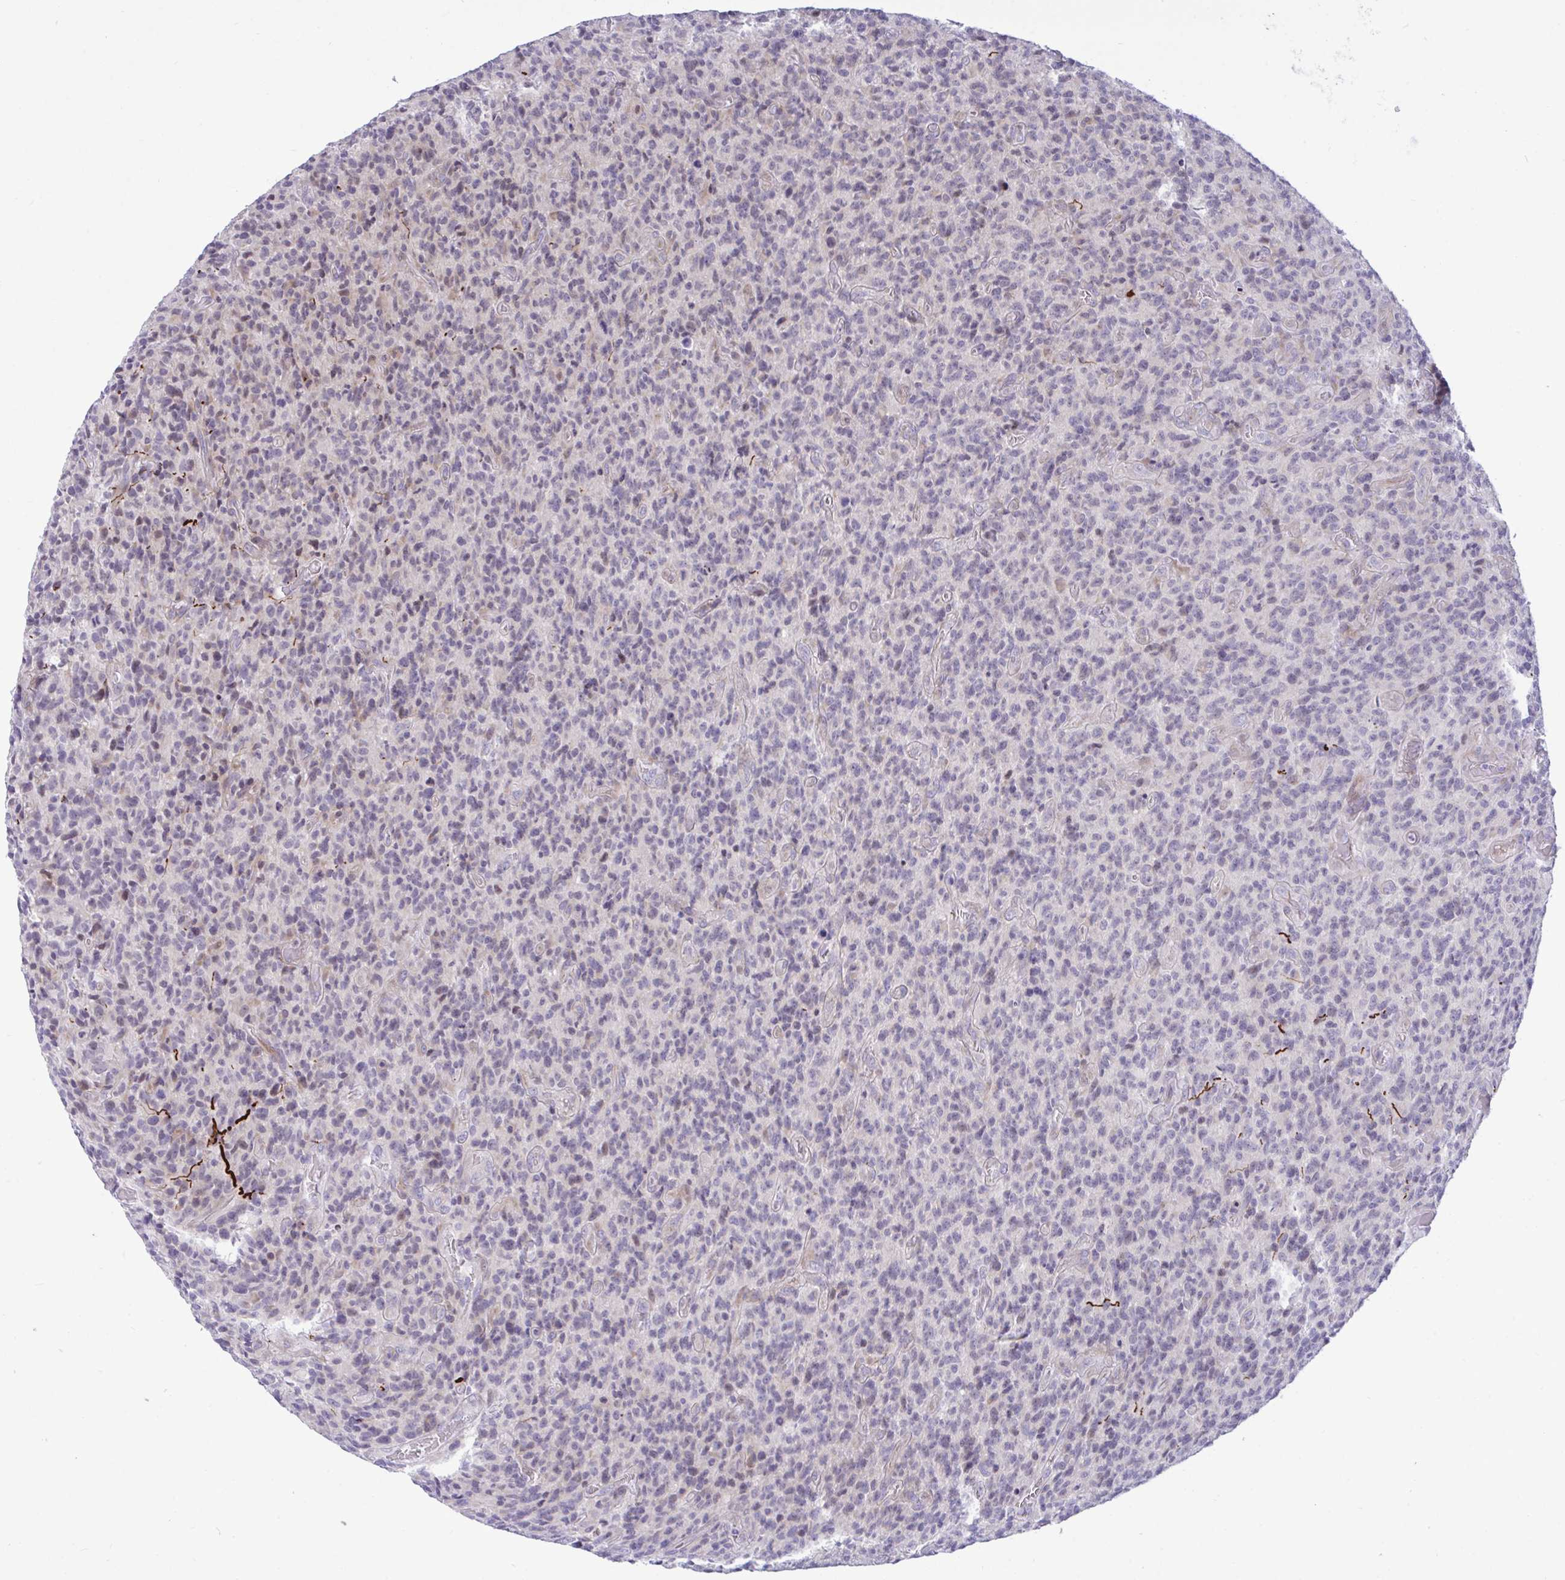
{"staining": {"intensity": "negative", "quantity": "none", "location": "none"}, "tissue": "glioma", "cell_type": "Tumor cells", "image_type": "cancer", "snomed": [{"axis": "morphology", "description": "Glioma, malignant, High grade"}, {"axis": "topography", "description": "Brain"}], "caption": "Human malignant high-grade glioma stained for a protein using immunohistochemistry (IHC) shows no positivity in tumor cells.", "gene": "EPOP", "patient": {"sex": "male", "age": 76}}